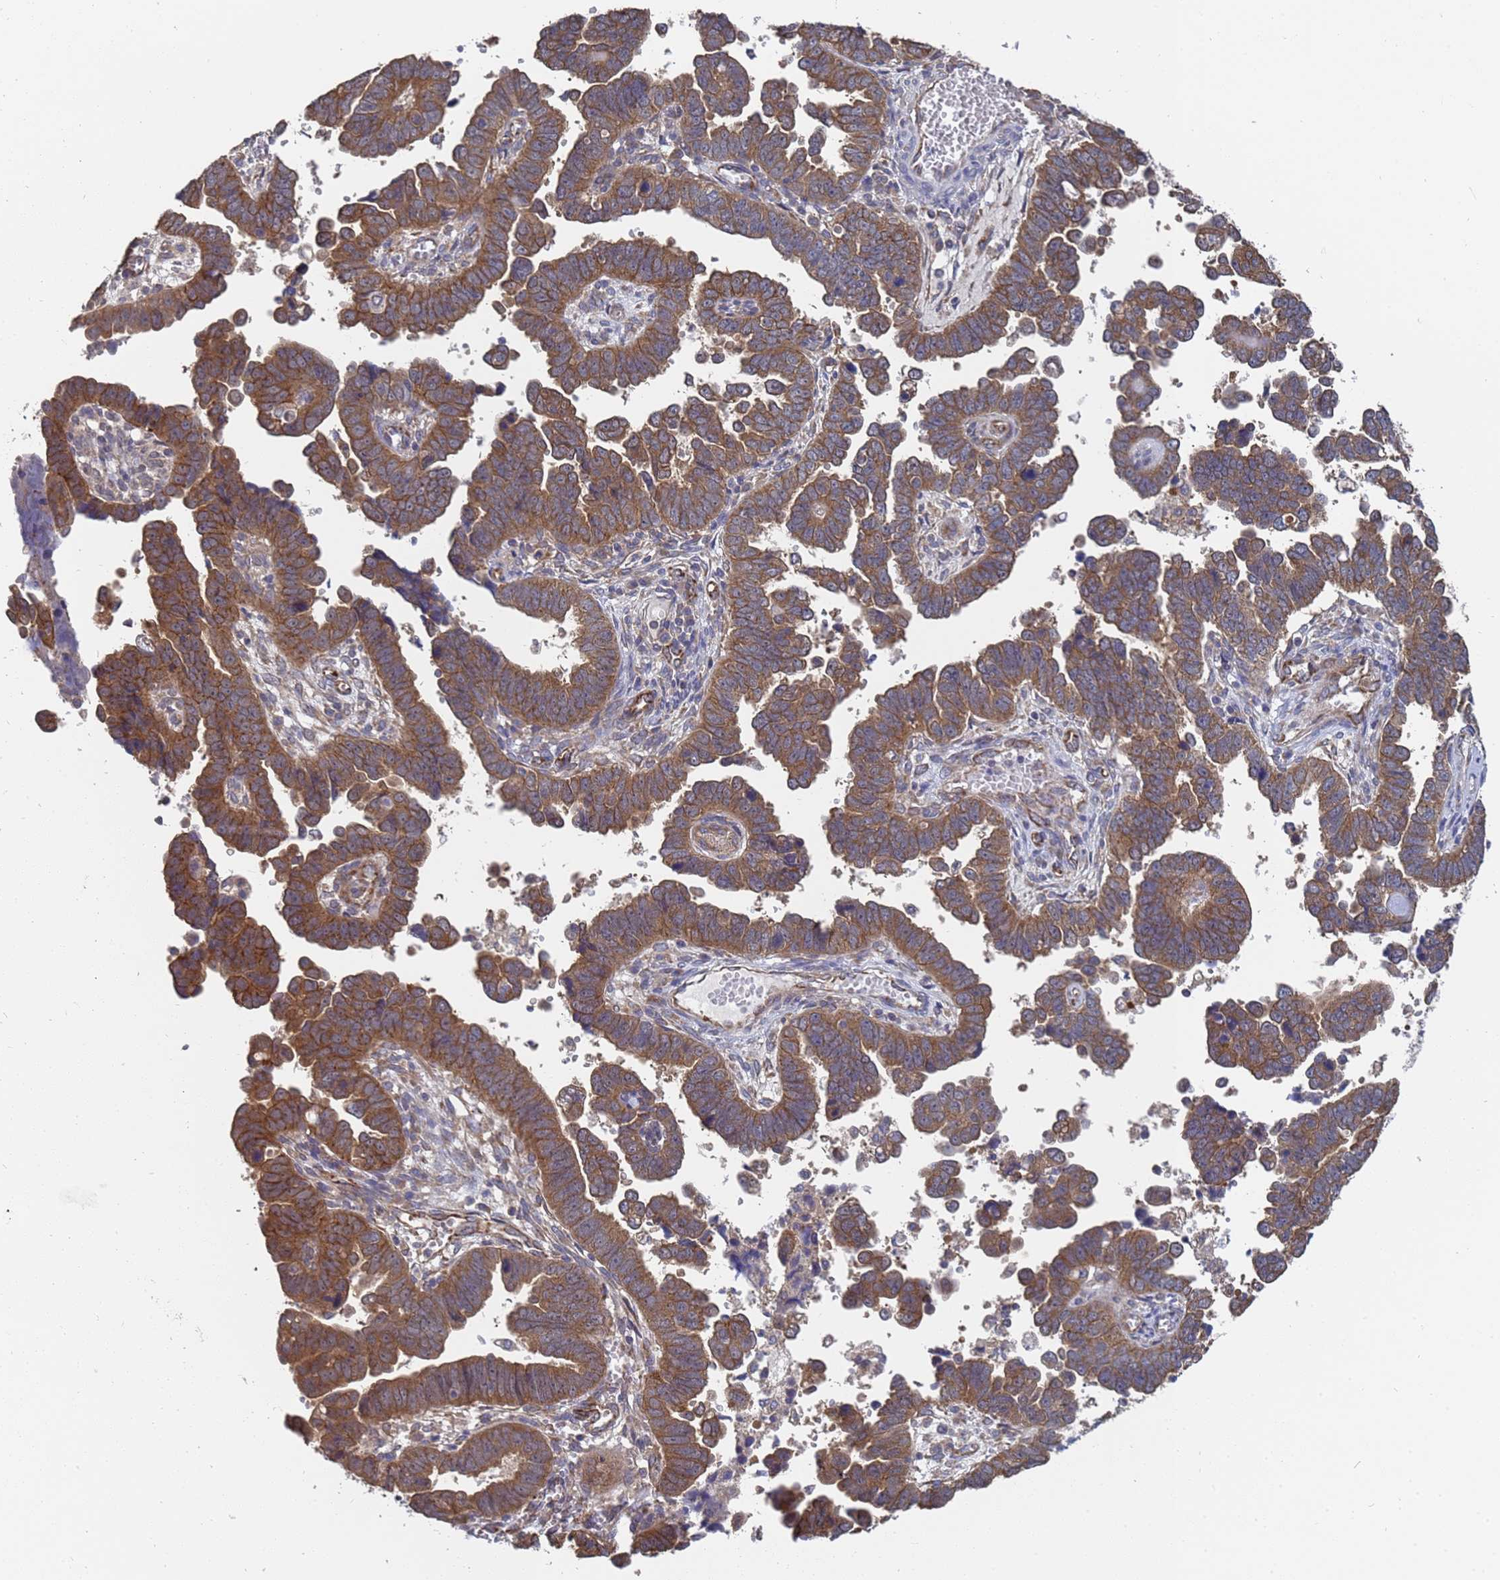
{"staining": {"intensity": "moderate", "quantity": ">75%", "location": "cytoplasmic/membranous"}, "tissue": "endometrial cancer", "cell_type": "Tumor cells", "image_type": "cancer", "snomed": [{"axis": "morphology", "description": "Adenocarcinoma, NOS"}, {"axis": "topography", "description": "Endometrium"}], "caption": "The micrograph reveals staining of endometrial adenocarcinoma, revealing moderate cytoplasmic/membranous protein positivity (brown color) within tumor cells. The staining was performed using DAB to visualize the protein expression in brown, while the nuclei were stained in blue with hematoxylin (Magnification: 20x).", "gene": "ALS2CL", "patient": {"sex": "female", "age": 75}}